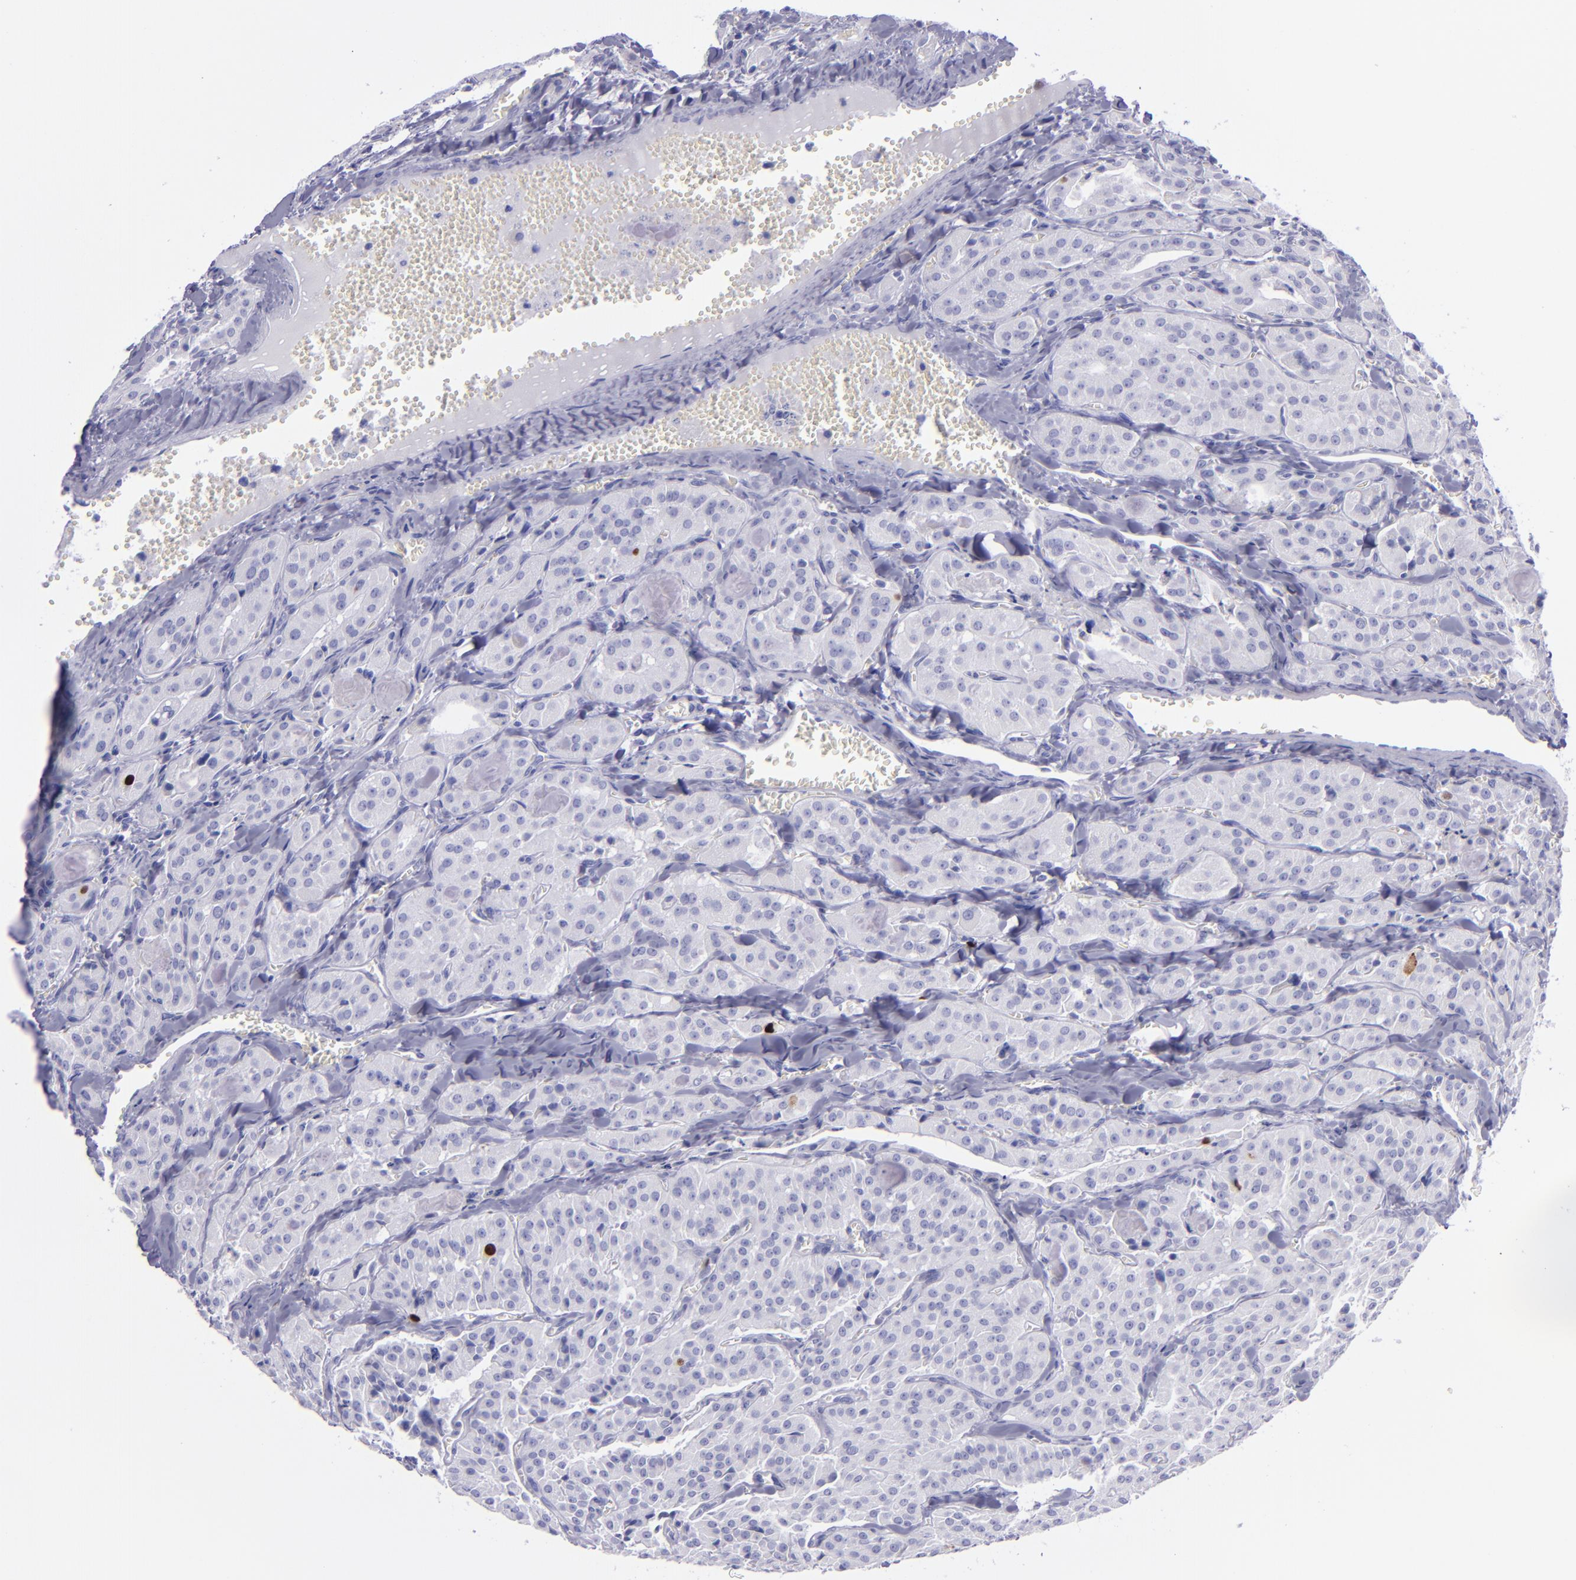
{"staining": {"intensity": "strong", "quantity": "<25%", "location": "nuclear"}, "tissue": "thyroid cancer", "cell_type": "Tumor cells", "image_type": "cancer", "snomed": [{"axis": "morphology", "description": "Carcinoma, NOS"}, {"axis": "topography", "description": "Thyroid gland"}], "caption": "Brown immunohistochemical staining in human thyroid cancer (carcinoma) displays strong nuclear expression in approximately <25% of tumor cells.", "gene": "TOP2A", "patient": {"sex": "male", "age": 76}}